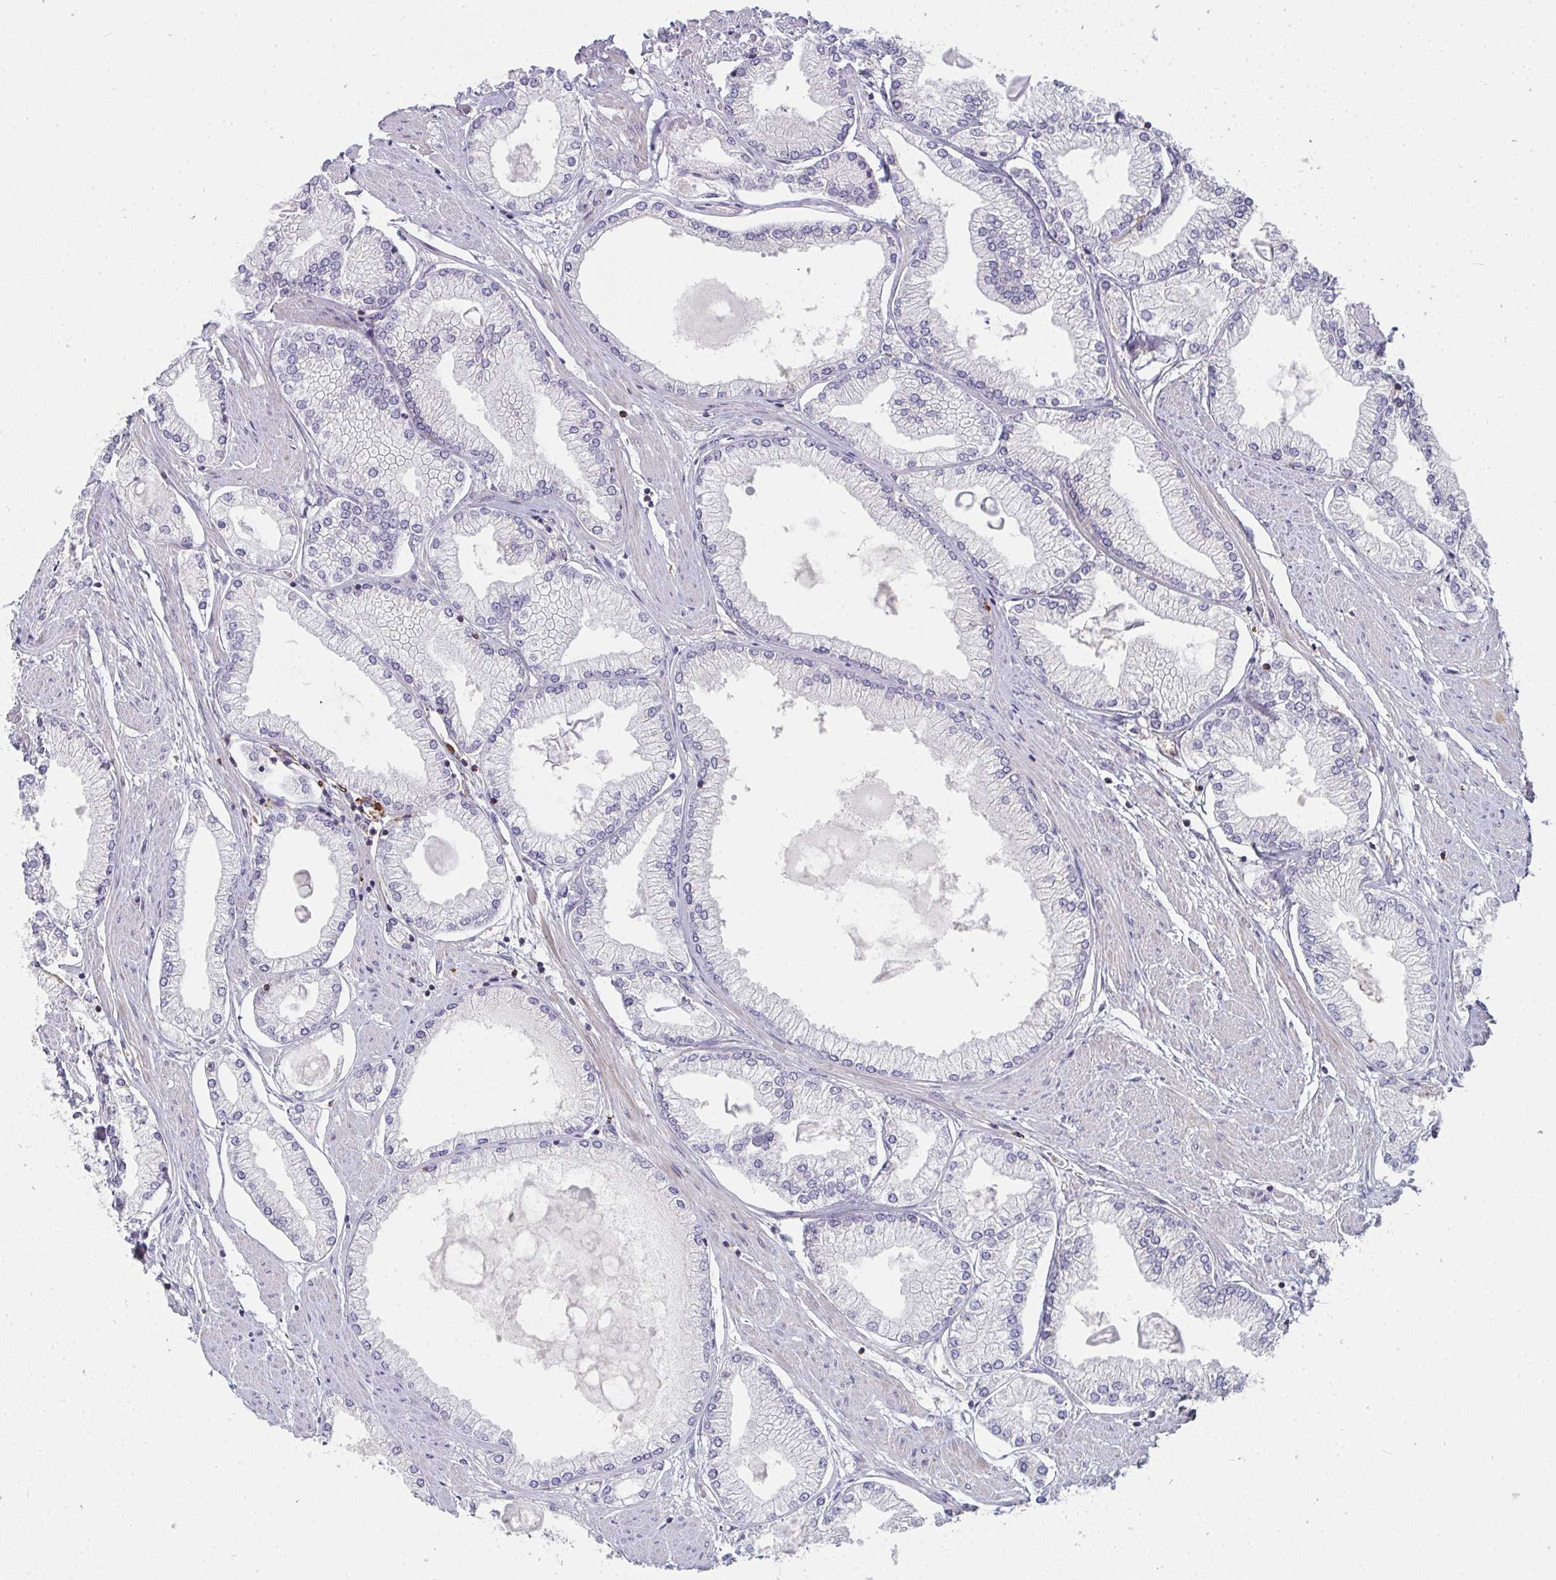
{"staining": {"intensity": "negative", "quantity": "none", "location": "none"}, "tissue": "prostate cancer", "cell_type": "Tumor cells", "image_type": "cancer", "snomed": [{"axis": "morphology", "description": "Adenocarcinoma, High grade"}, {"axis": "topography", "description": "Prostate"}], "caption": "Image shows no significant protein positivity in tumor cells of prostate cancer. The staining was performed using DAB to visualize the protein expression in brown, while the nuclei were stained in blue with hematoxylin (Magnification: 20x).", "gene": "CSF3R", "patient": {"sex": "male", "age": 68}}